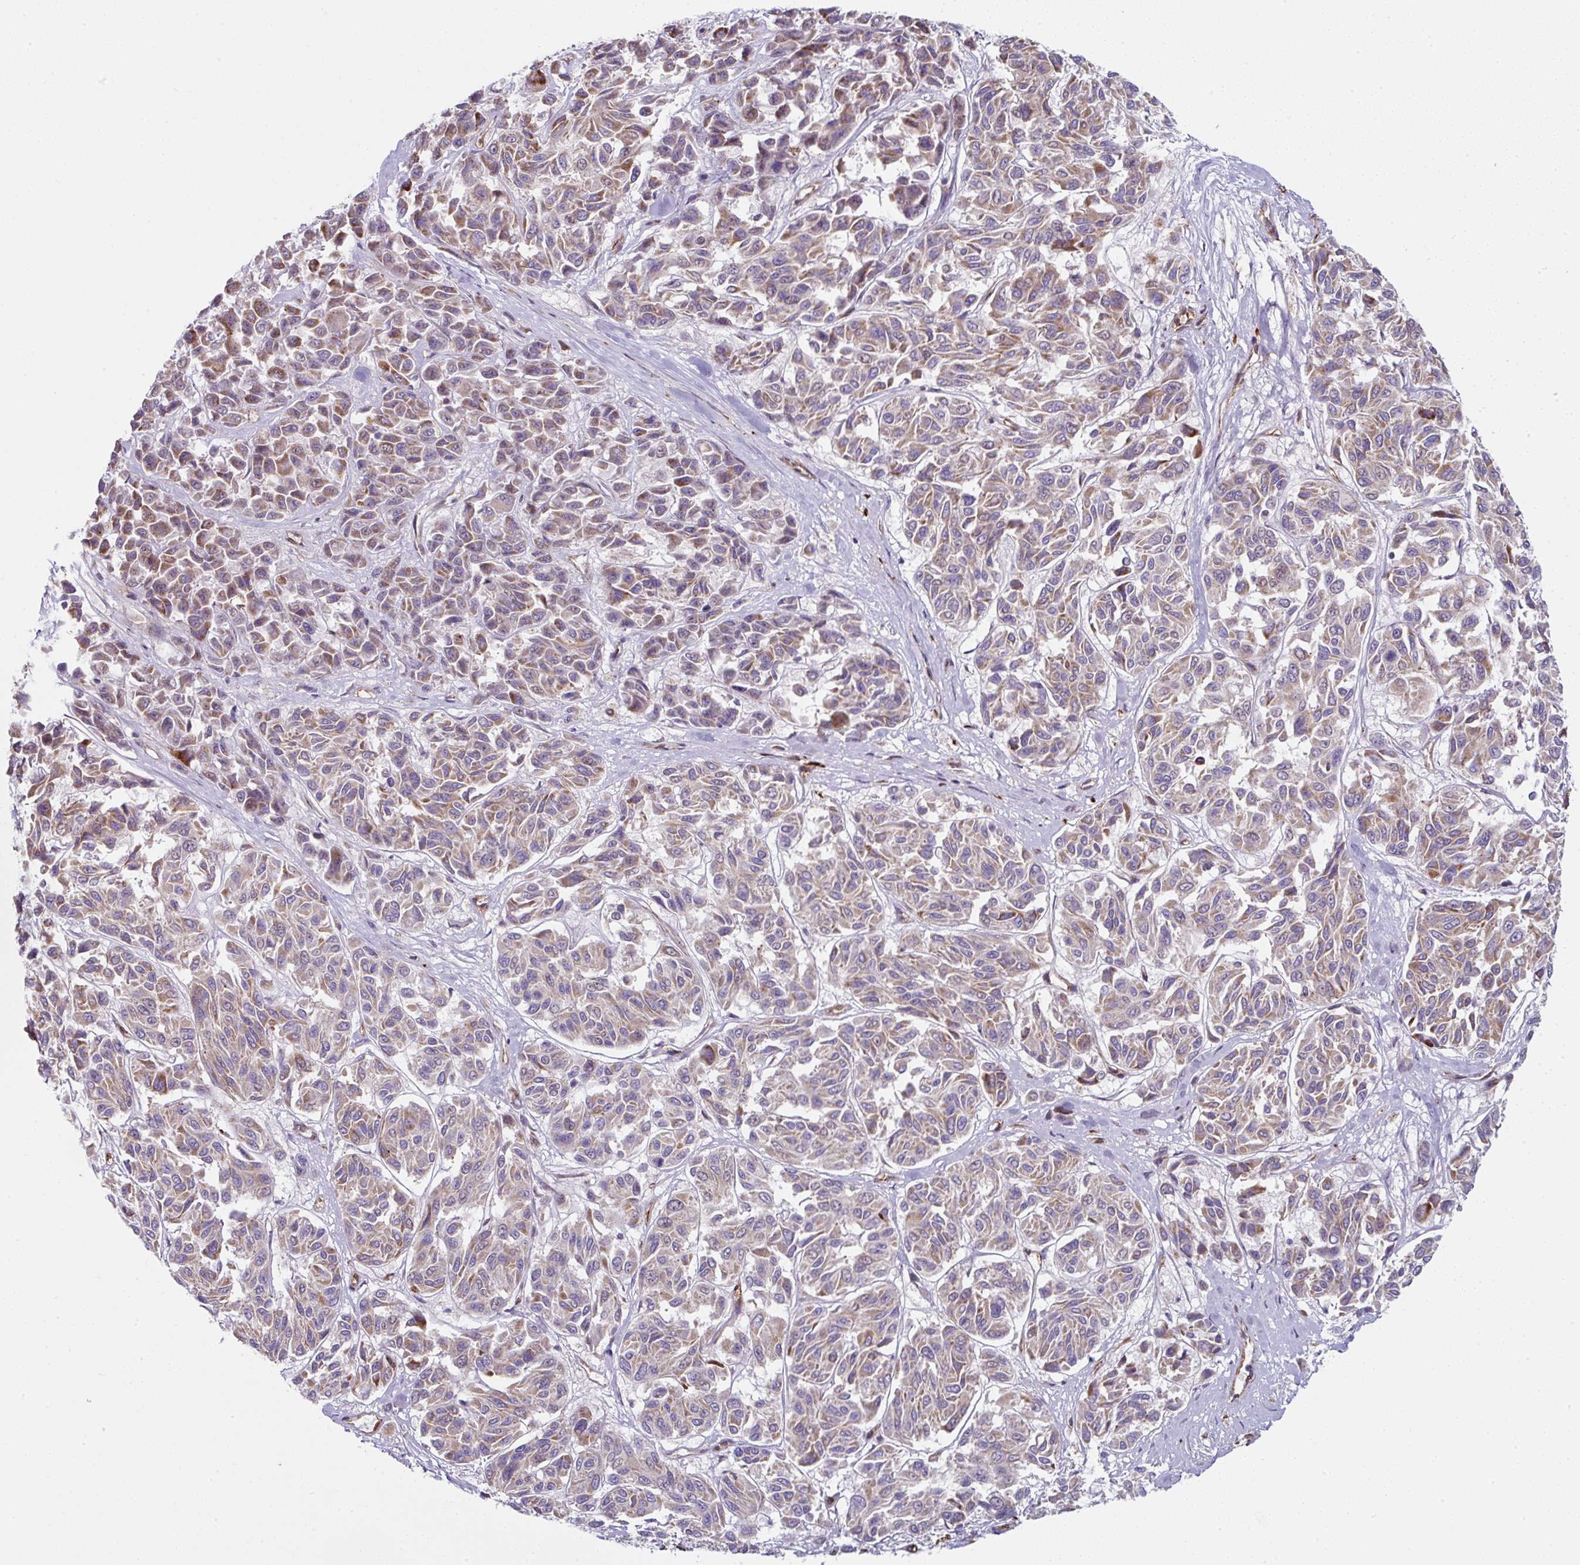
{"staining": {"intensity": "moderate", "quantity": "25%-75%", "location": "cytoplasmic/membranous"}, "tissue": "melanoma", "cell_type": "Tumor cells", "image_type": "cancer", "snomed": [{"axis": "morphology", "description": "Malignant melanoma, NOS"}, {"axis": "topography", "description": "Skin"}], "caption": "Immunohistochemistry photomicrograph of neoplastic tissue: malignant melanoma stained using immunohistochemistry (IHC) exhibits medium levels of moderate protein expression localized specifically in the cytoplasmic/membranous of tumor cells, appearing as a cytoplasmic/membranous brown color.", "gene": "ANKUB1", "patient": {"sex": "female", "age": 66}}